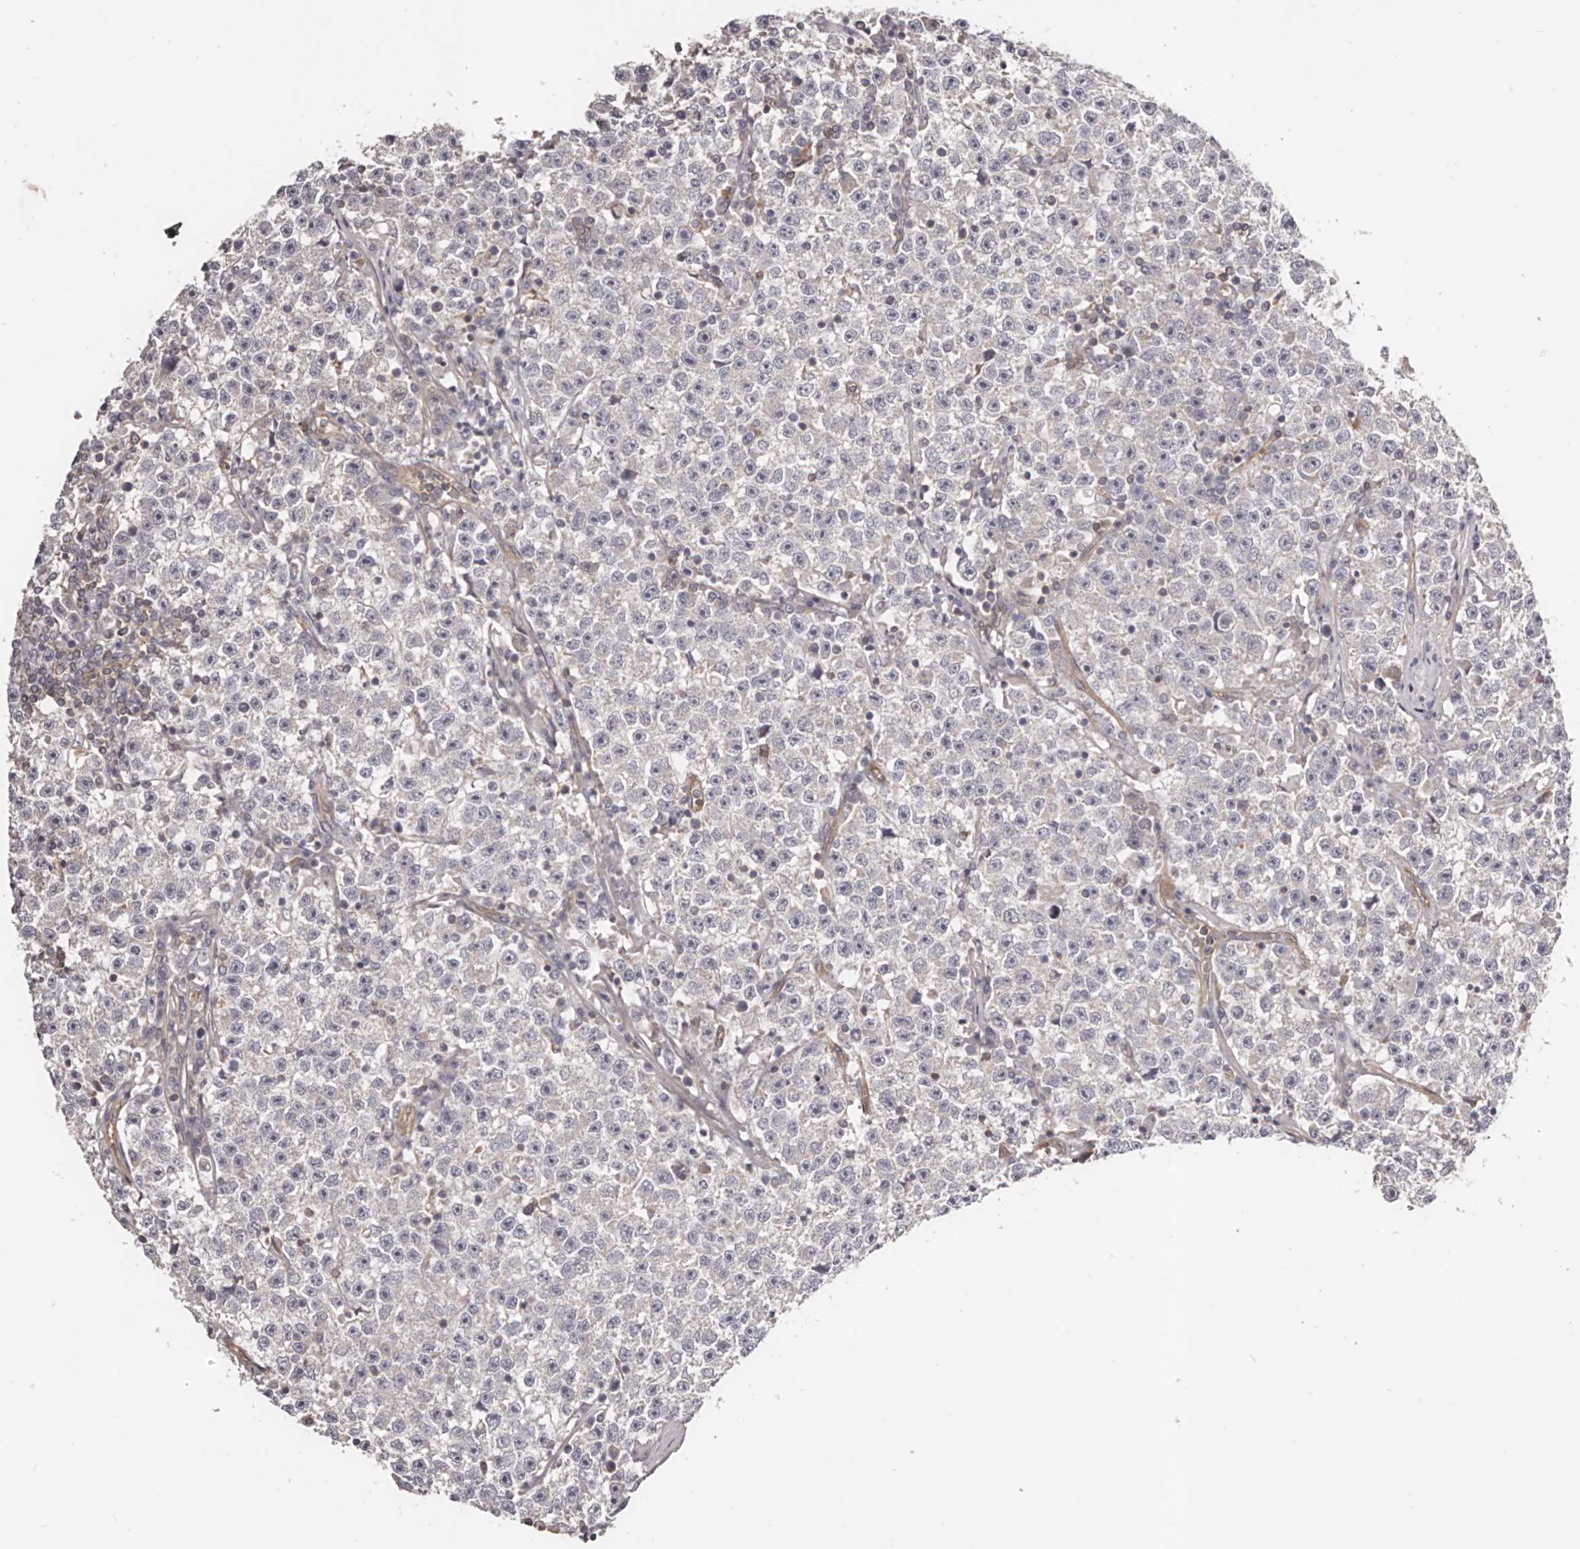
{"staining": {"intensity": "negative", "quantity": "none", "location": "none"}, "tissue": "testis cancer", "cell_type": "Tumor cells", "image_type": "cancer", "snomed": [{"axis": "morphology", "description": "Seminoma, NOS"}, {"axis": "topography", "description": "Testis"}], "caption": "Testis cancer was stained to show a protein in brown. There is no significant positivity in tumor cells.", "gene": "DMRT2", "patient": {"sex": "male", "age": 22}}